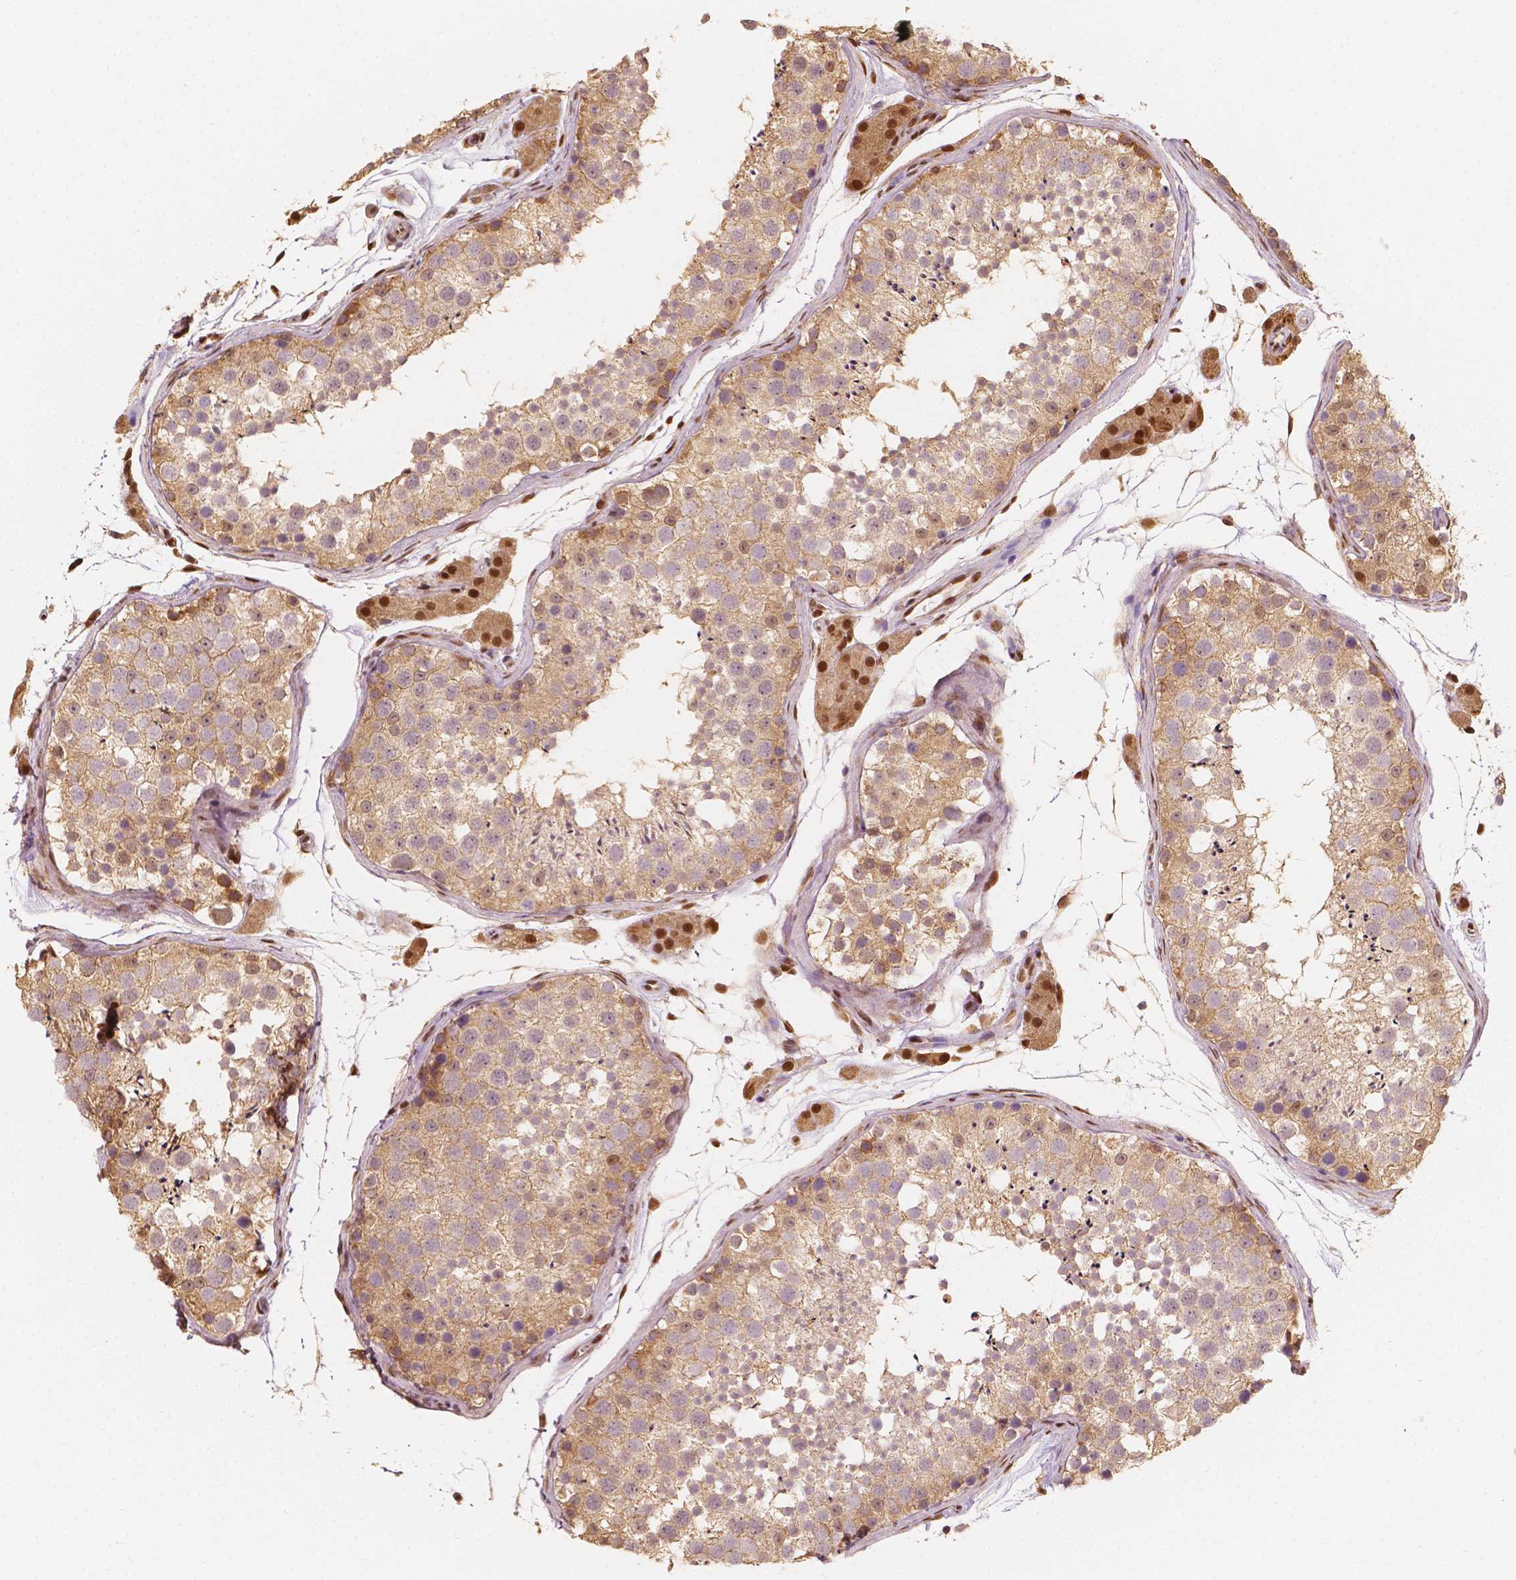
{"staining": {"intensity": "weak", "quantity": ">75%", "location": "cytoplasmic/membranous"}, "tissue": "testis", "cell_type": "Cells in seminiferous ducts", "image_type": "normal", "snomed": [{"axis": "morphology", "description": "Normal tissue, NOS"}, {"axis": "topography", "description": "Testis"}], "caption": "An IHC histopathology image of normal tissue is shown. Protein staining in brown shows weak cytoplasmic/membranous positivity in testis within cells in seminiferous ducts.", "gene": "TBC1D17", "patient": {"sex": "male", "age": 41}}